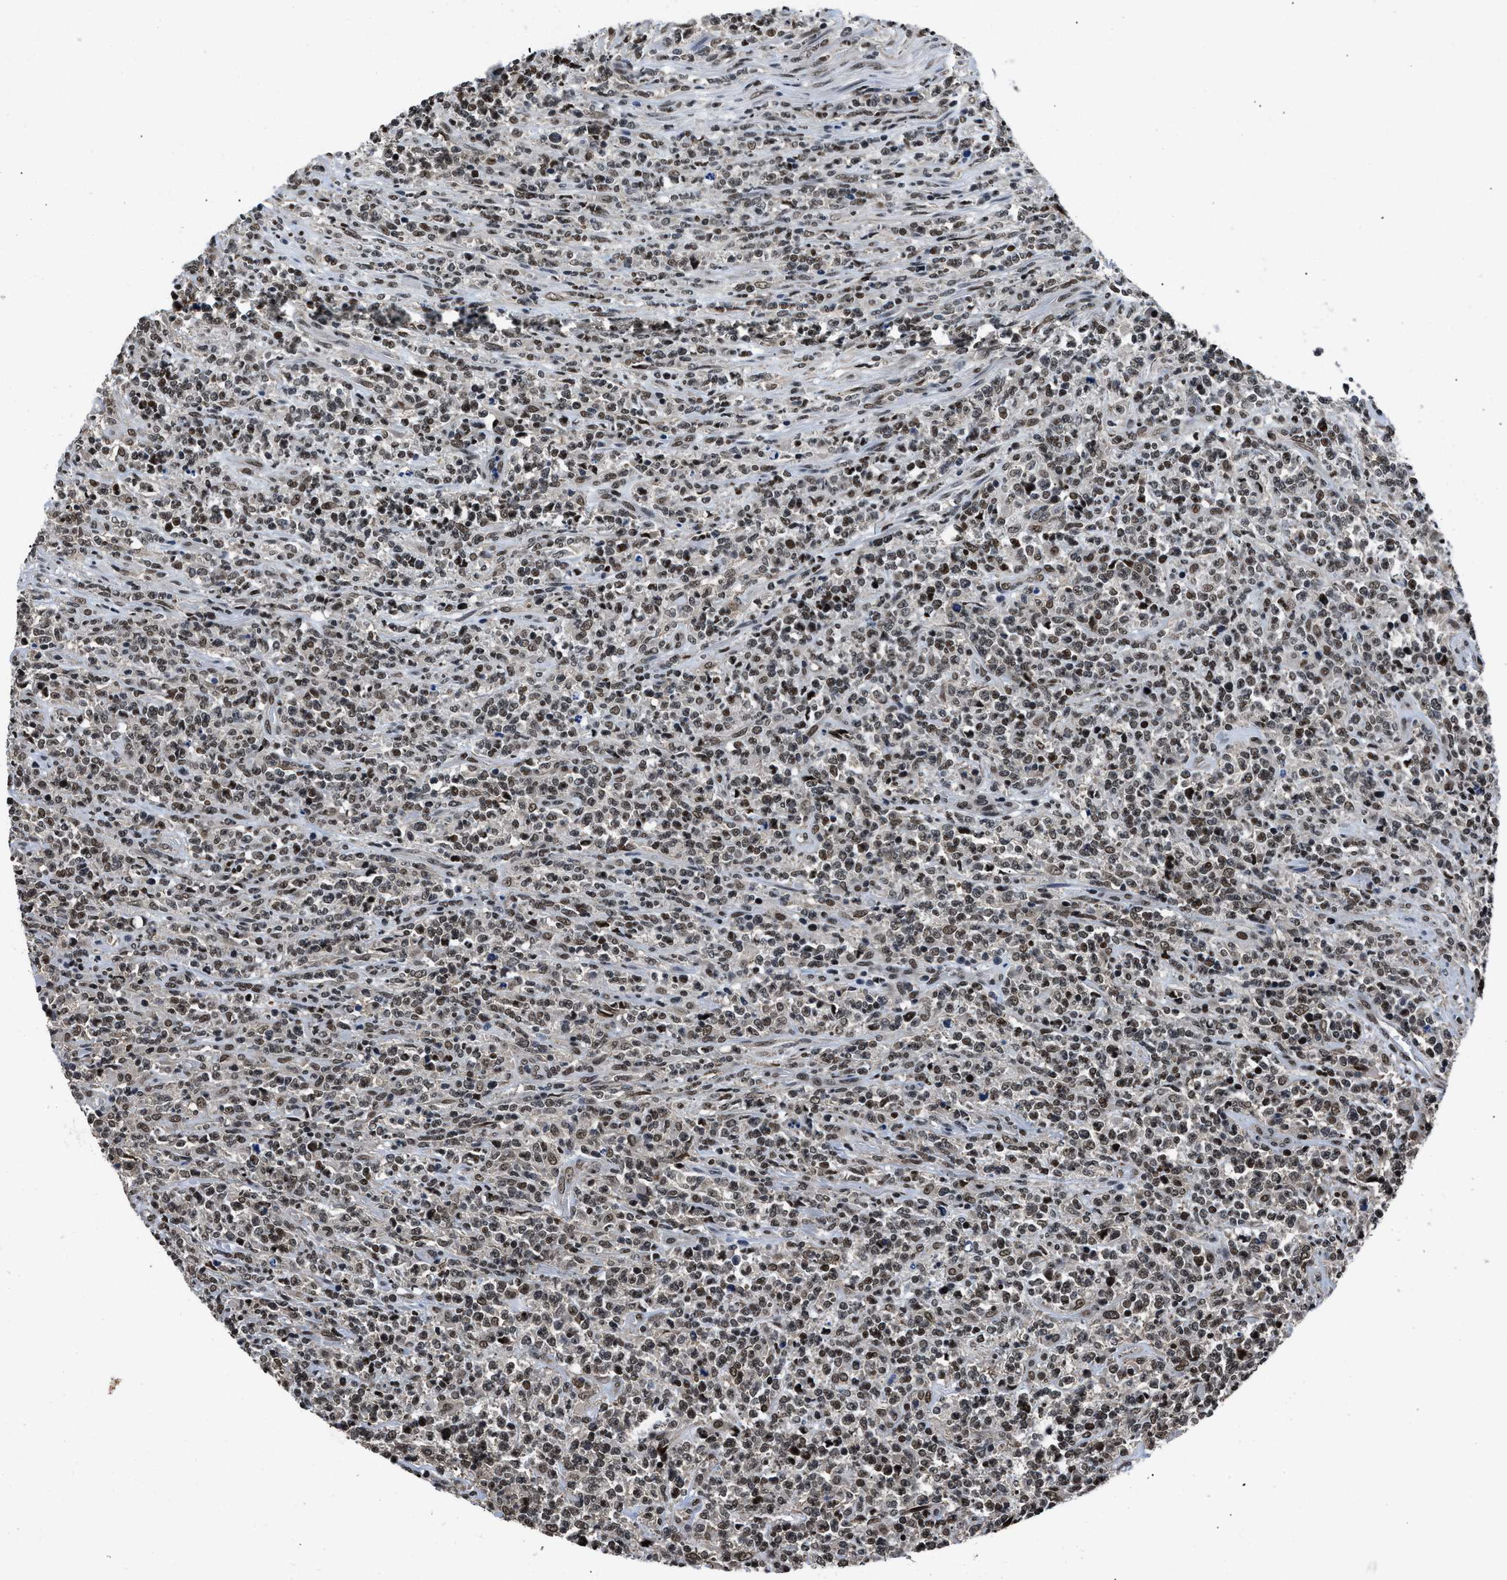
{"staining": {"intensity": "moderate", "quantity": ">75%", "location": "nuclear"}, "tissue": "lymphoma", "cell_type": "Tumor cells", "image_type": "cancer", "snomed": [{"axis": "morphology", "description": "Malignant lymphoma, non-Hodgkin's type, High grade"}, {"axis": "topography", "description": "Soft tissue"}], "caption": "High-grade malignant lymphoma, non-Hodgkin's type stained with a protein marker demonstrates moderate staining in tumor cells.", "gene": "HNRNPH2", "patient": {"sex": "male", "age": 18}}